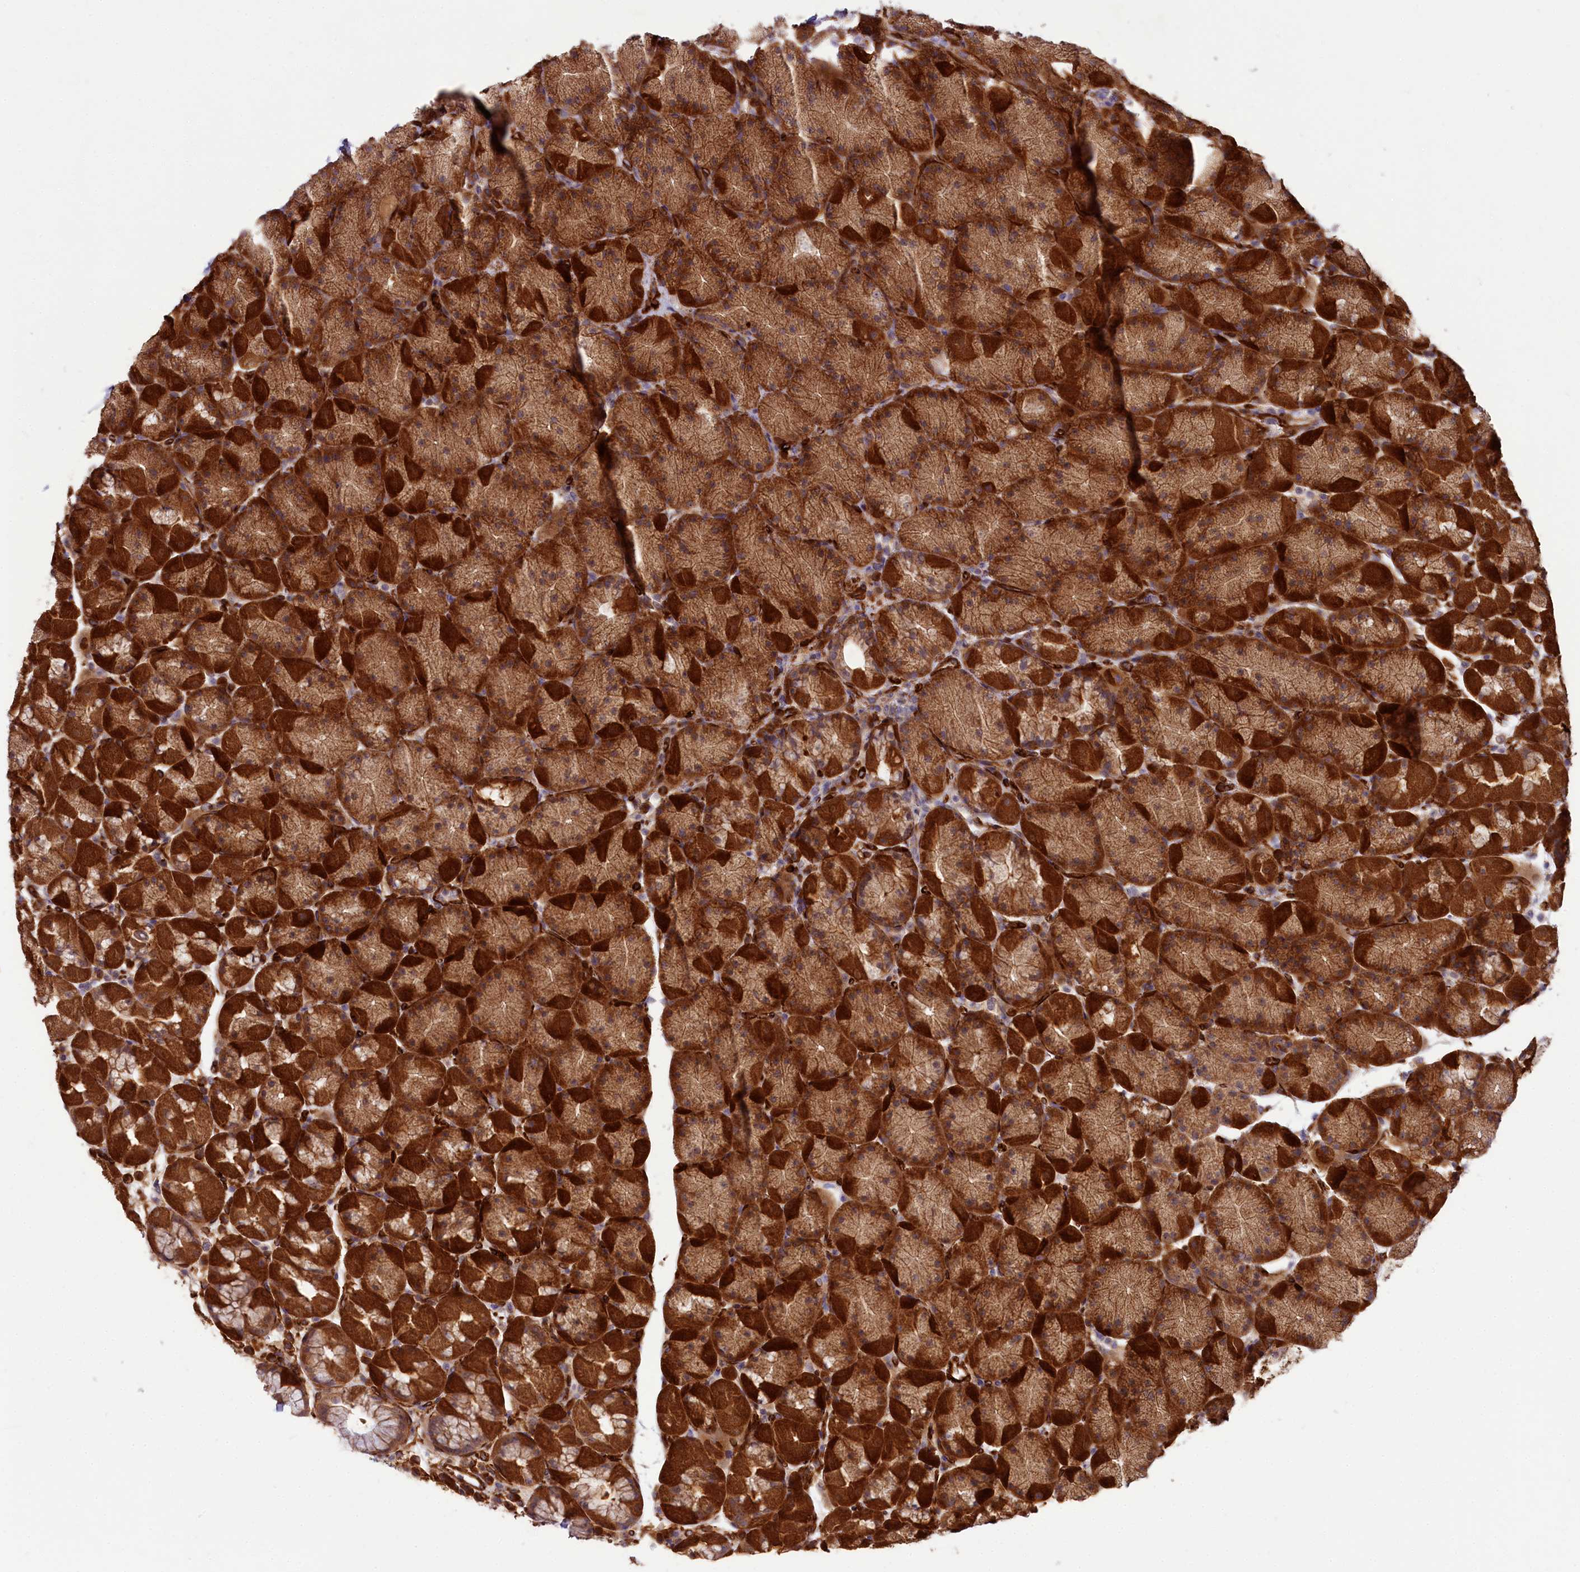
{"staining": {"intensity": "strong", "quantity": ">75%", "location": "cytoplasmic/membranous"}, "tissue": "stomach", "cell_type": "Glandular cells", "image_type": "normal", "snomed": [{"axis": "morphology", "description": "Normal tissue, NOS"}, {"axis": "topography", "description": "Stomach, upper"}, {"axis": "topography", "description": "Stomach, lower"}], "caption": "Stomach stained with a protein marker demonstrates strong staining in glandular cells.", "gene": "SPATS2", "patient": {"sex": "male", "age": 67}}